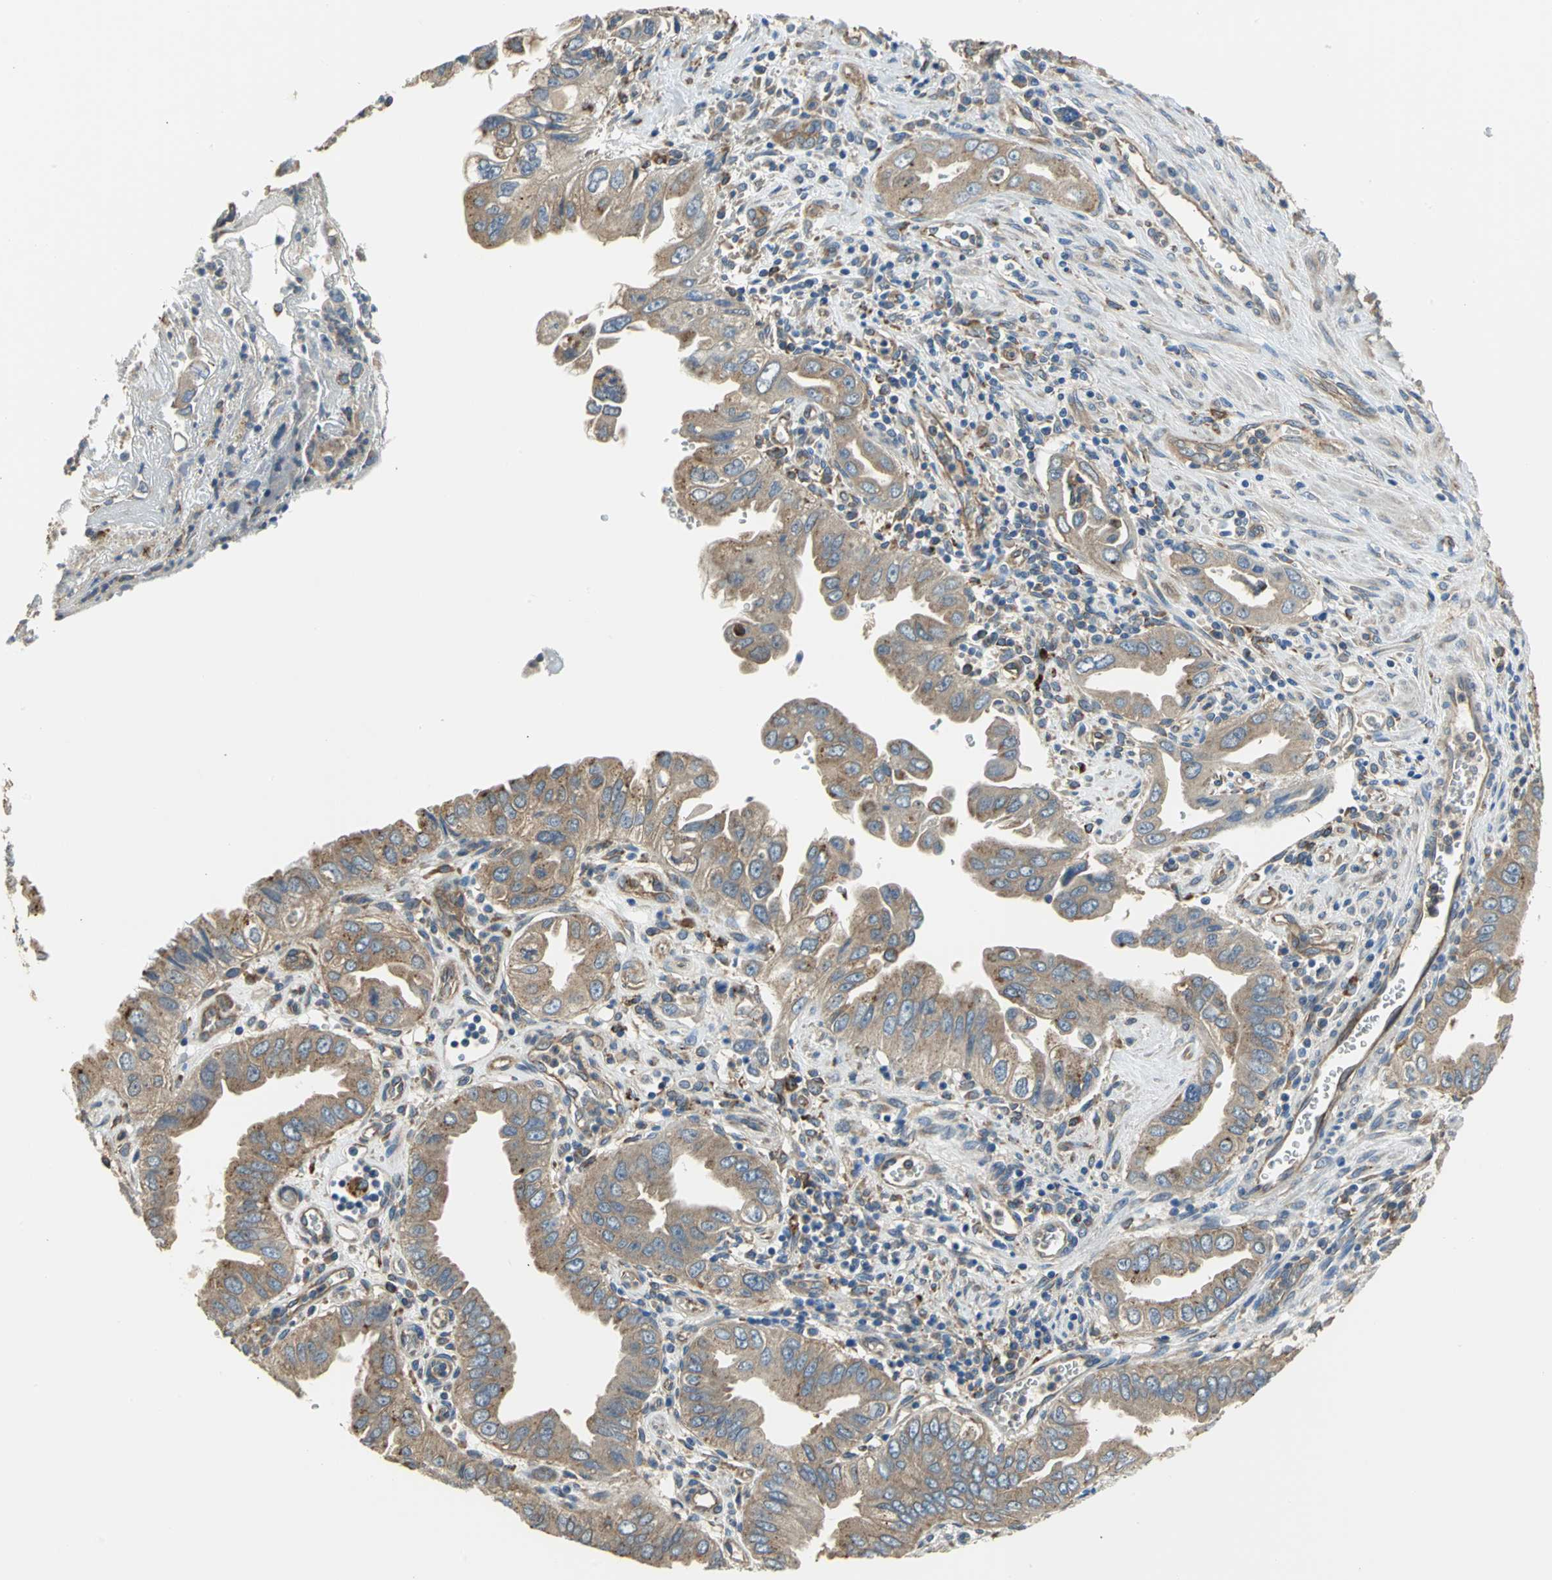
{"staining": {"intensity": "weak", "quantity": "25%-75%", "location": "cytoplasmic/membranous"}, "tissue": "pancreatic cancer", "cell_type": "Tumor cells", "image_type": "cancer", "snomed": [{"axis": "morphology", "description": "Normal tissue, NOS"}, {"axis": "topography", "description": "Lymph node"}], "caption": "Pancreatic cancer stained with a protein marker exhibits weak staining in tumor cells.", "gene": "DIAPH2", "patient": {"sex": "male", "age": 50}}